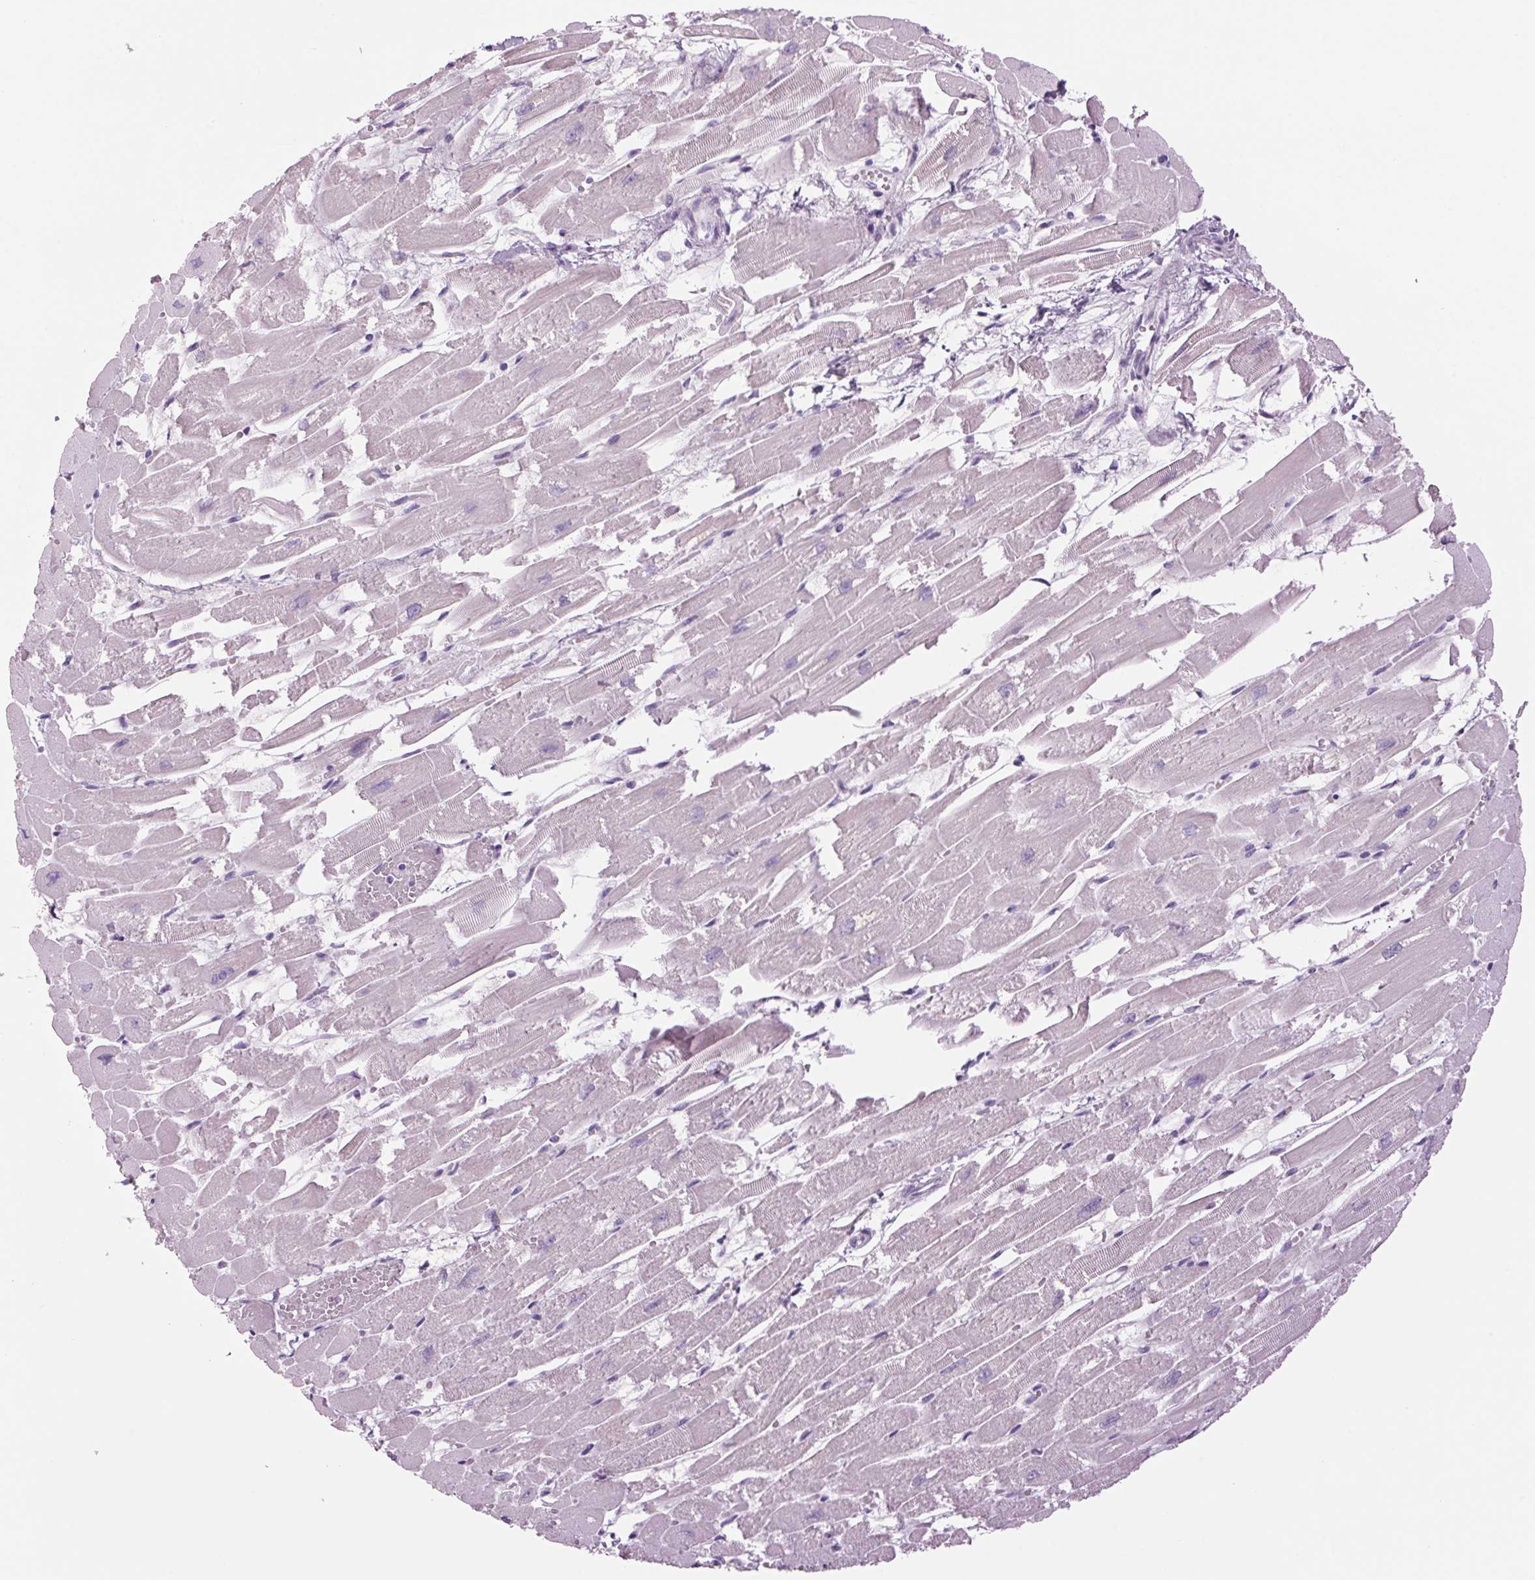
{"staining": {"intensity": "negative", "quantity": "none", "location": "none"}, "tissue": "heart muscle", "cell_type": "Cardiomyocytes", "image_type": "normal", "snomed": [{"axis": "morphology", "description": "Normal tissue, NOS"}, {"axis": "topography", "description": "Heart"}], "caption": "IHC histopathology image of unremarkable heart muscle stained for a protein (brown), which displays no positivity in cardiomyocytes.", "gene": "PPP1R1A", "patient": {"sex": "female", "age": 52}}